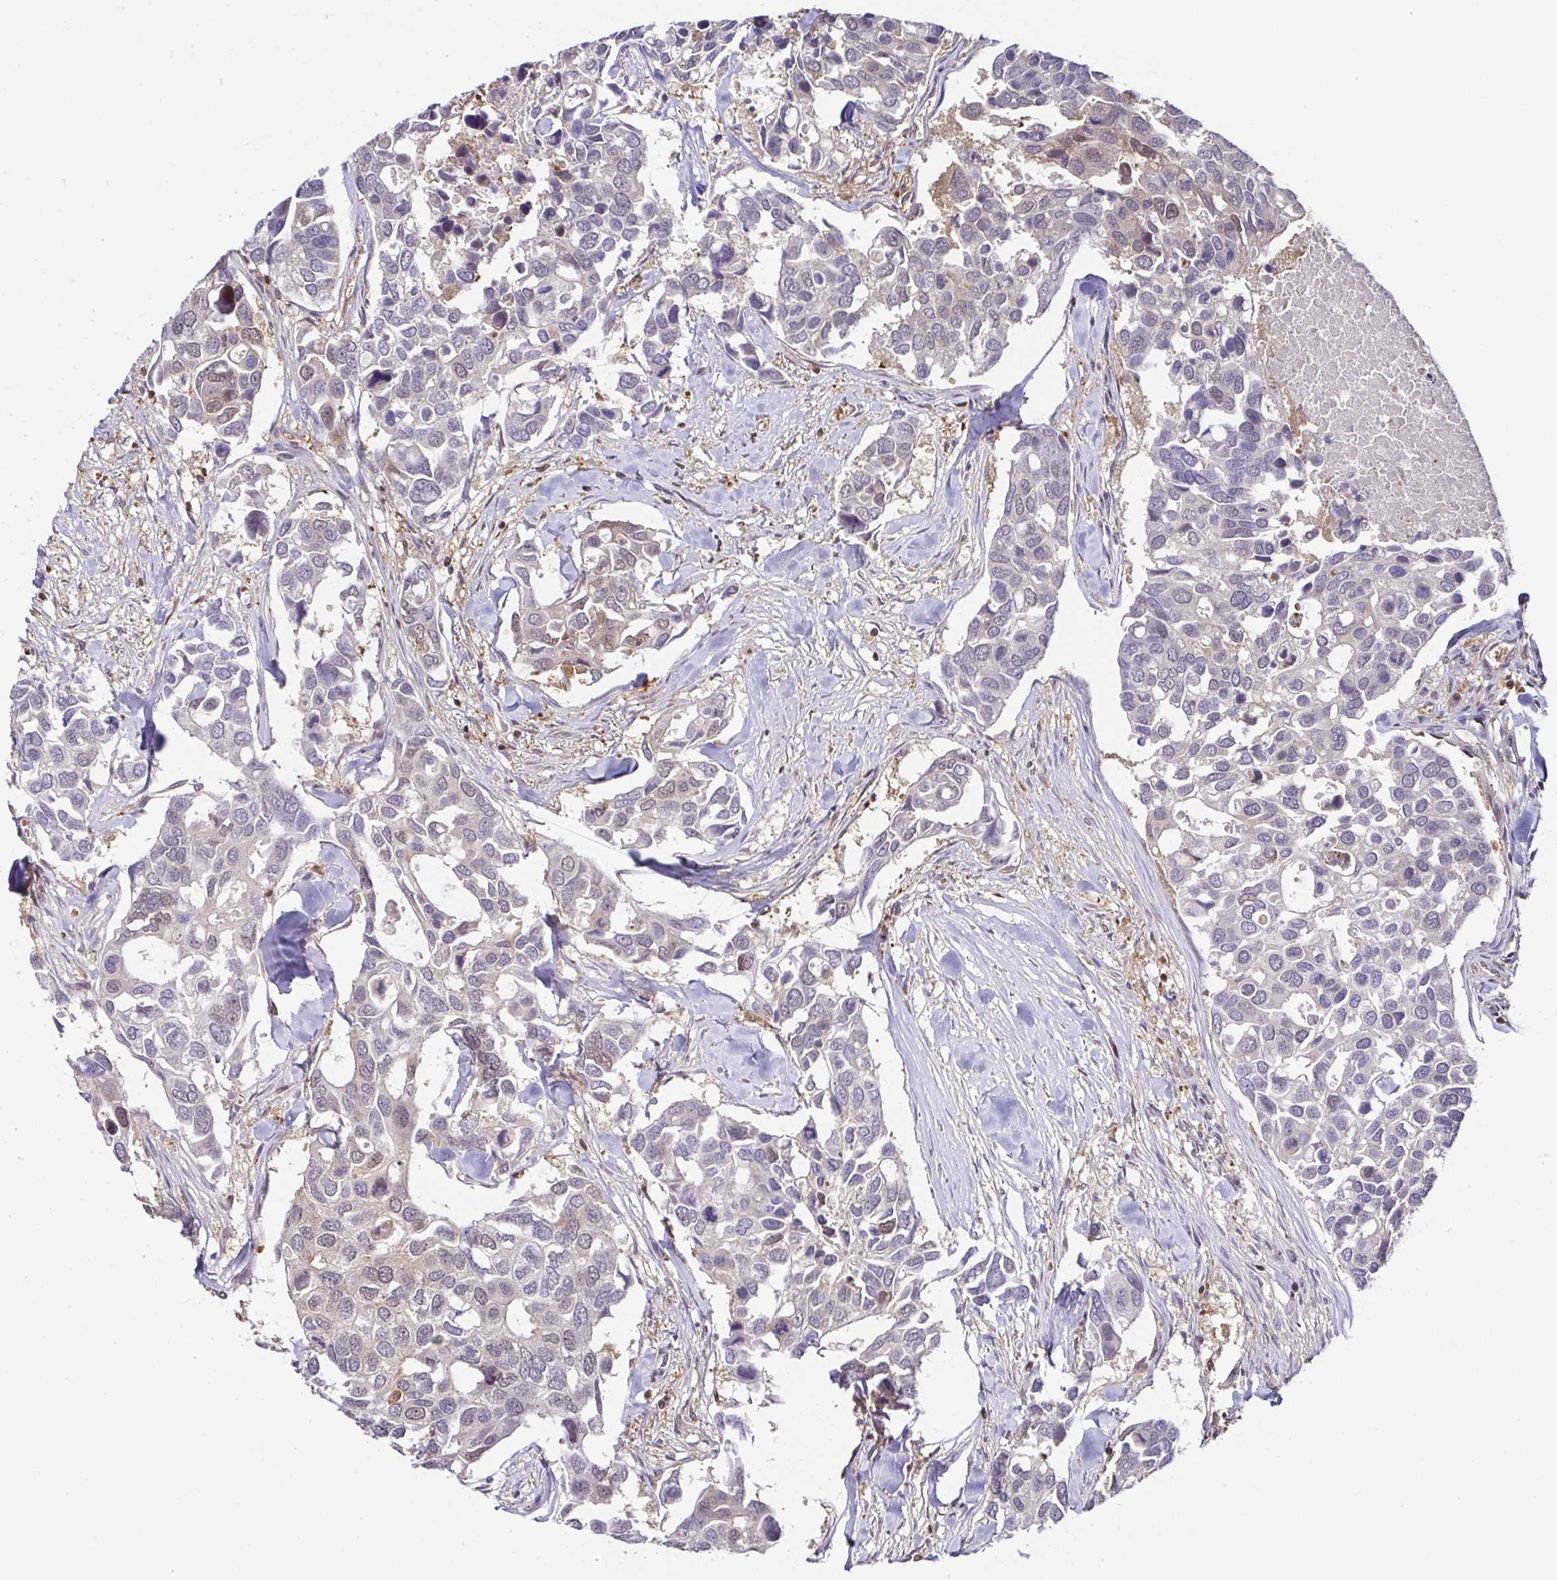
{"staining": {"intensity": "weak", "quantity": "<25%", "location": "nuclear"}, "tissue": "breast cancer", "cell_type": "Tumor cells", "image_type": "cancer", "snomed": [{"axis": "morphology", "description": "Duct carcinoma"}, {"axis": "topography", "description": "Breast"}], "caption": "Immunohistochemical staining of human breast cancer reveals no significant expression in tumor cells.", "gene": "PSMB9", "patient": {"sex": "female", "age": 83}}